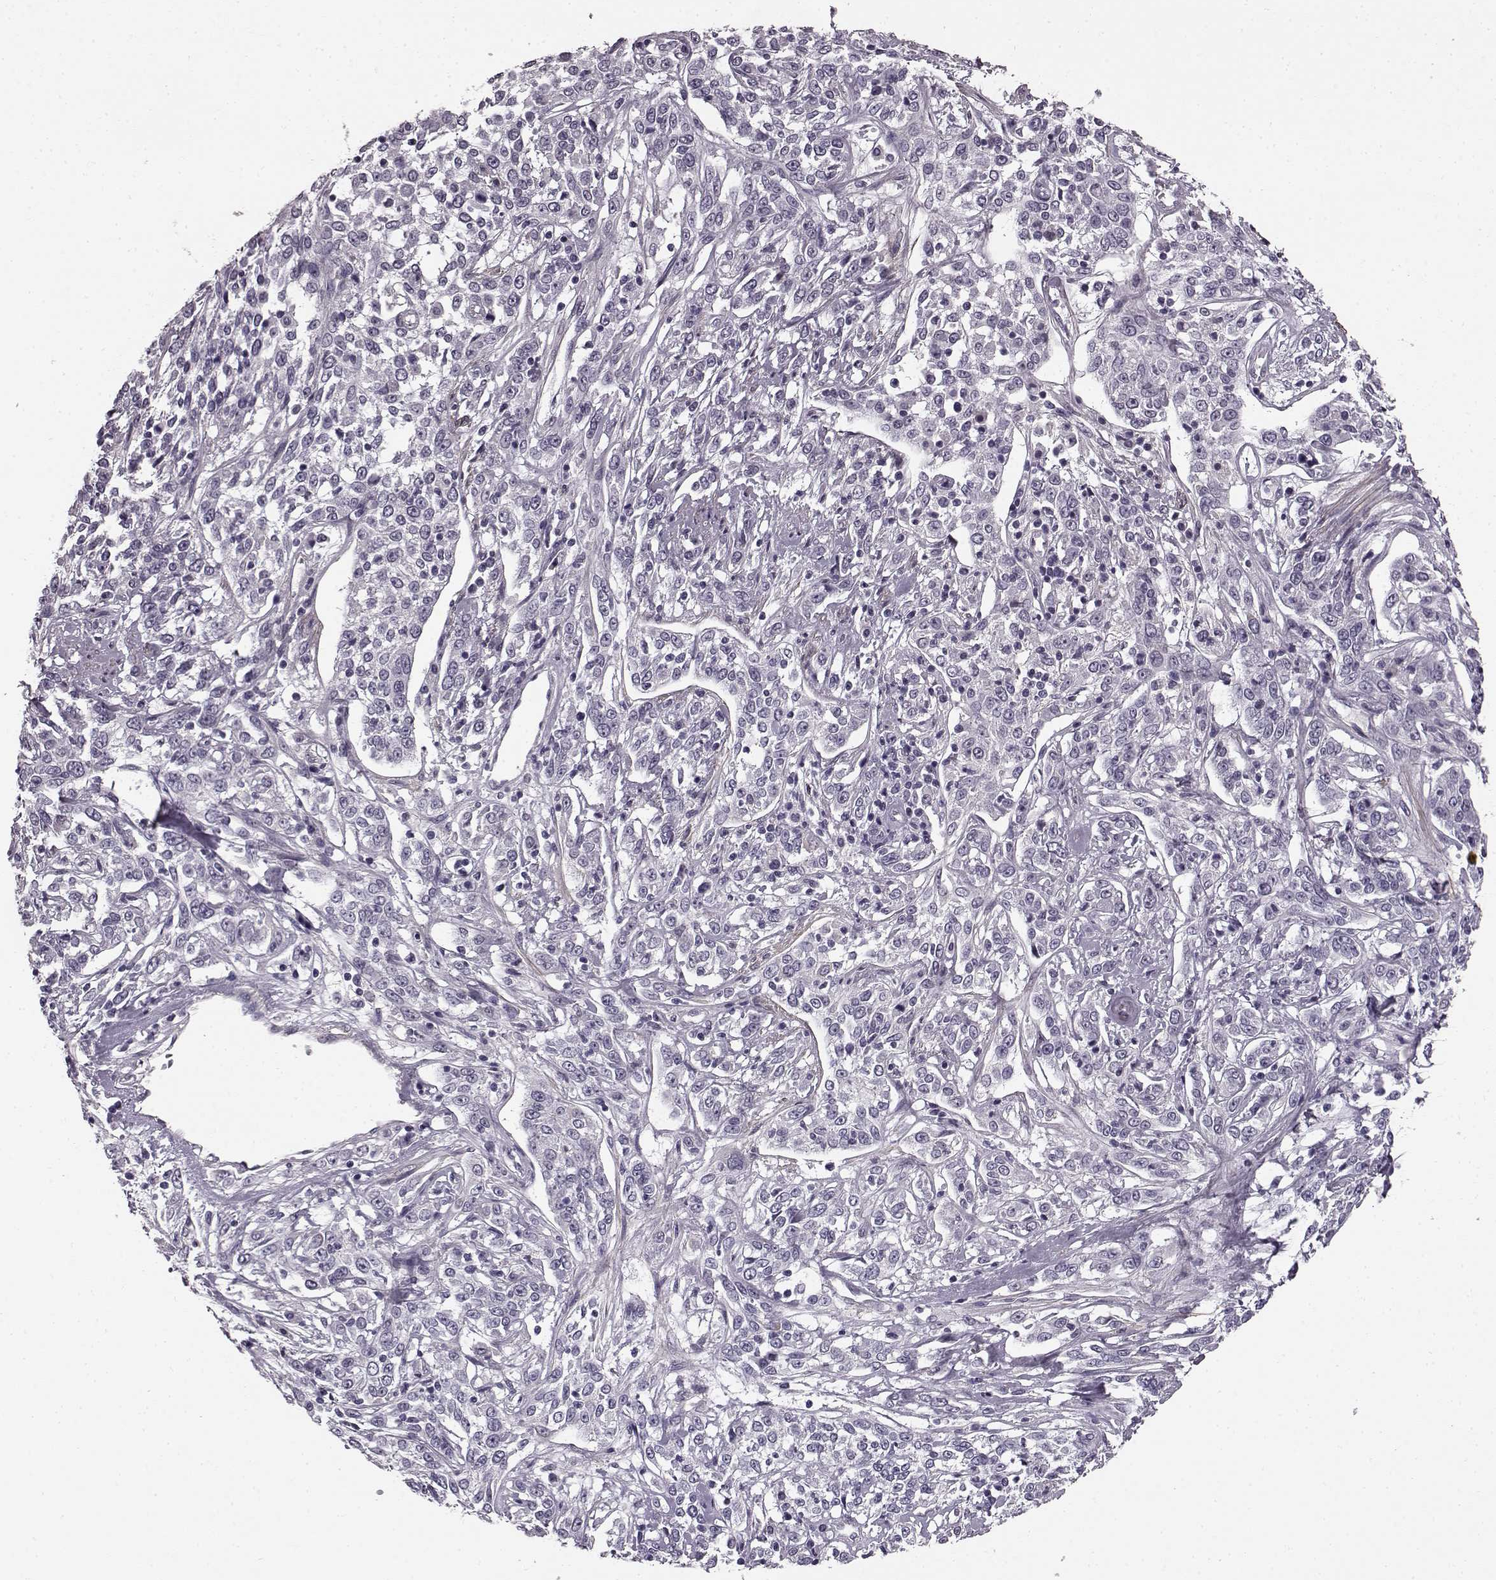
{"staining": {"intensity": "negative", "quantity": "none", "location": "none"}, "tissue": "cervical cancer", "cell_type": "Tumor cells", "image_type": "cancer", "snomed": [{"axis": "morphology", "description": "Adenocarcinoma, NOS"}, {"axis": "topography", "description": "Cervix"}], "caption": "Human cervical adenocarcinoma stained for a protein using immunohistochemistry (IHC) displays no positivity in tumor cells.", "gene": "SLCO3A1", "patient": {"sex": "female", "age": 40}}